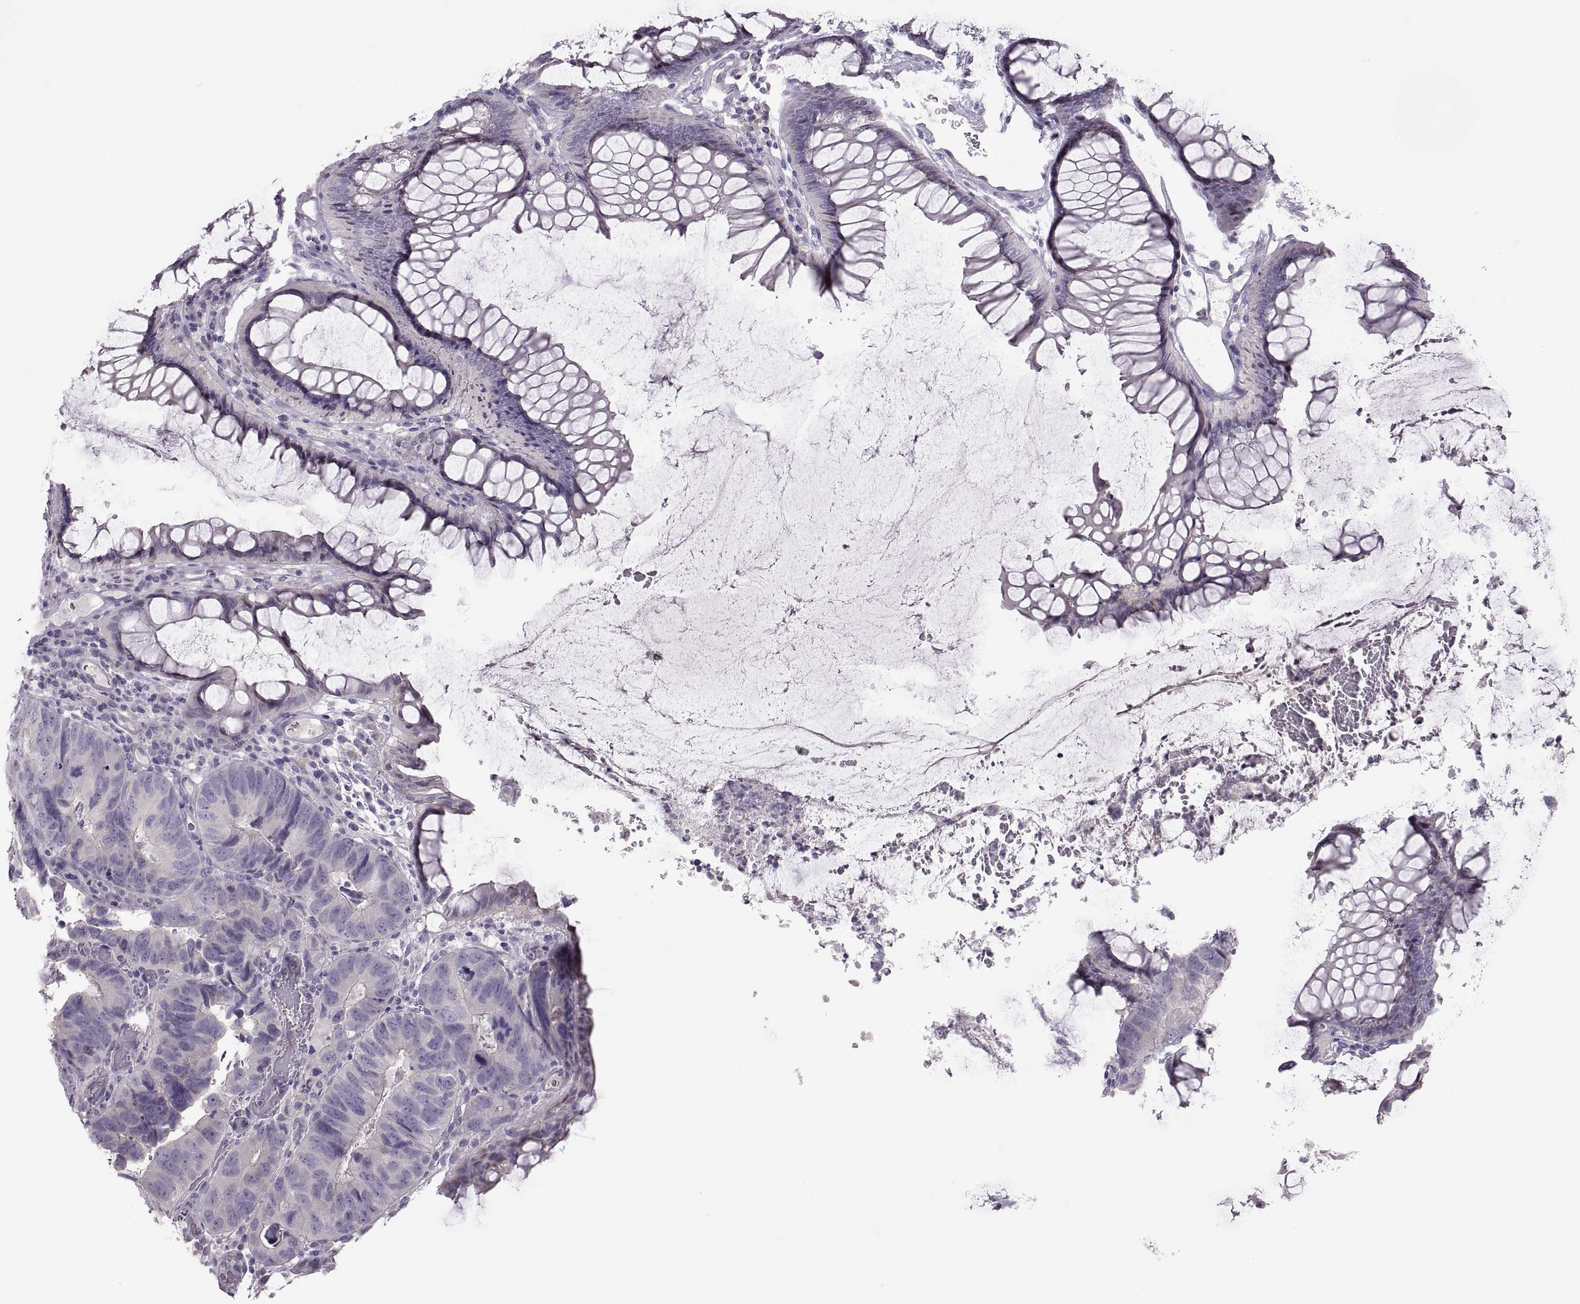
{"staining": {"intensity": "negative", "quantity": "none", "location": "none"}, "tissue": "colorectal cancer", "cell_type": "Tumor cells", "image_type": "cancer", "snomed": [{"axis": "morphology", "description": "Adenocarcinoma, NOS"}, {"axis": "topography", "description": "Colon"}], "caption": "Human adenocarcinoma (colorectal) stained for a protein using immunohistochemistry shows no staining in tumor cells.", "gene": "TBX19", "patient": {"sex": "female", "age": 67}}